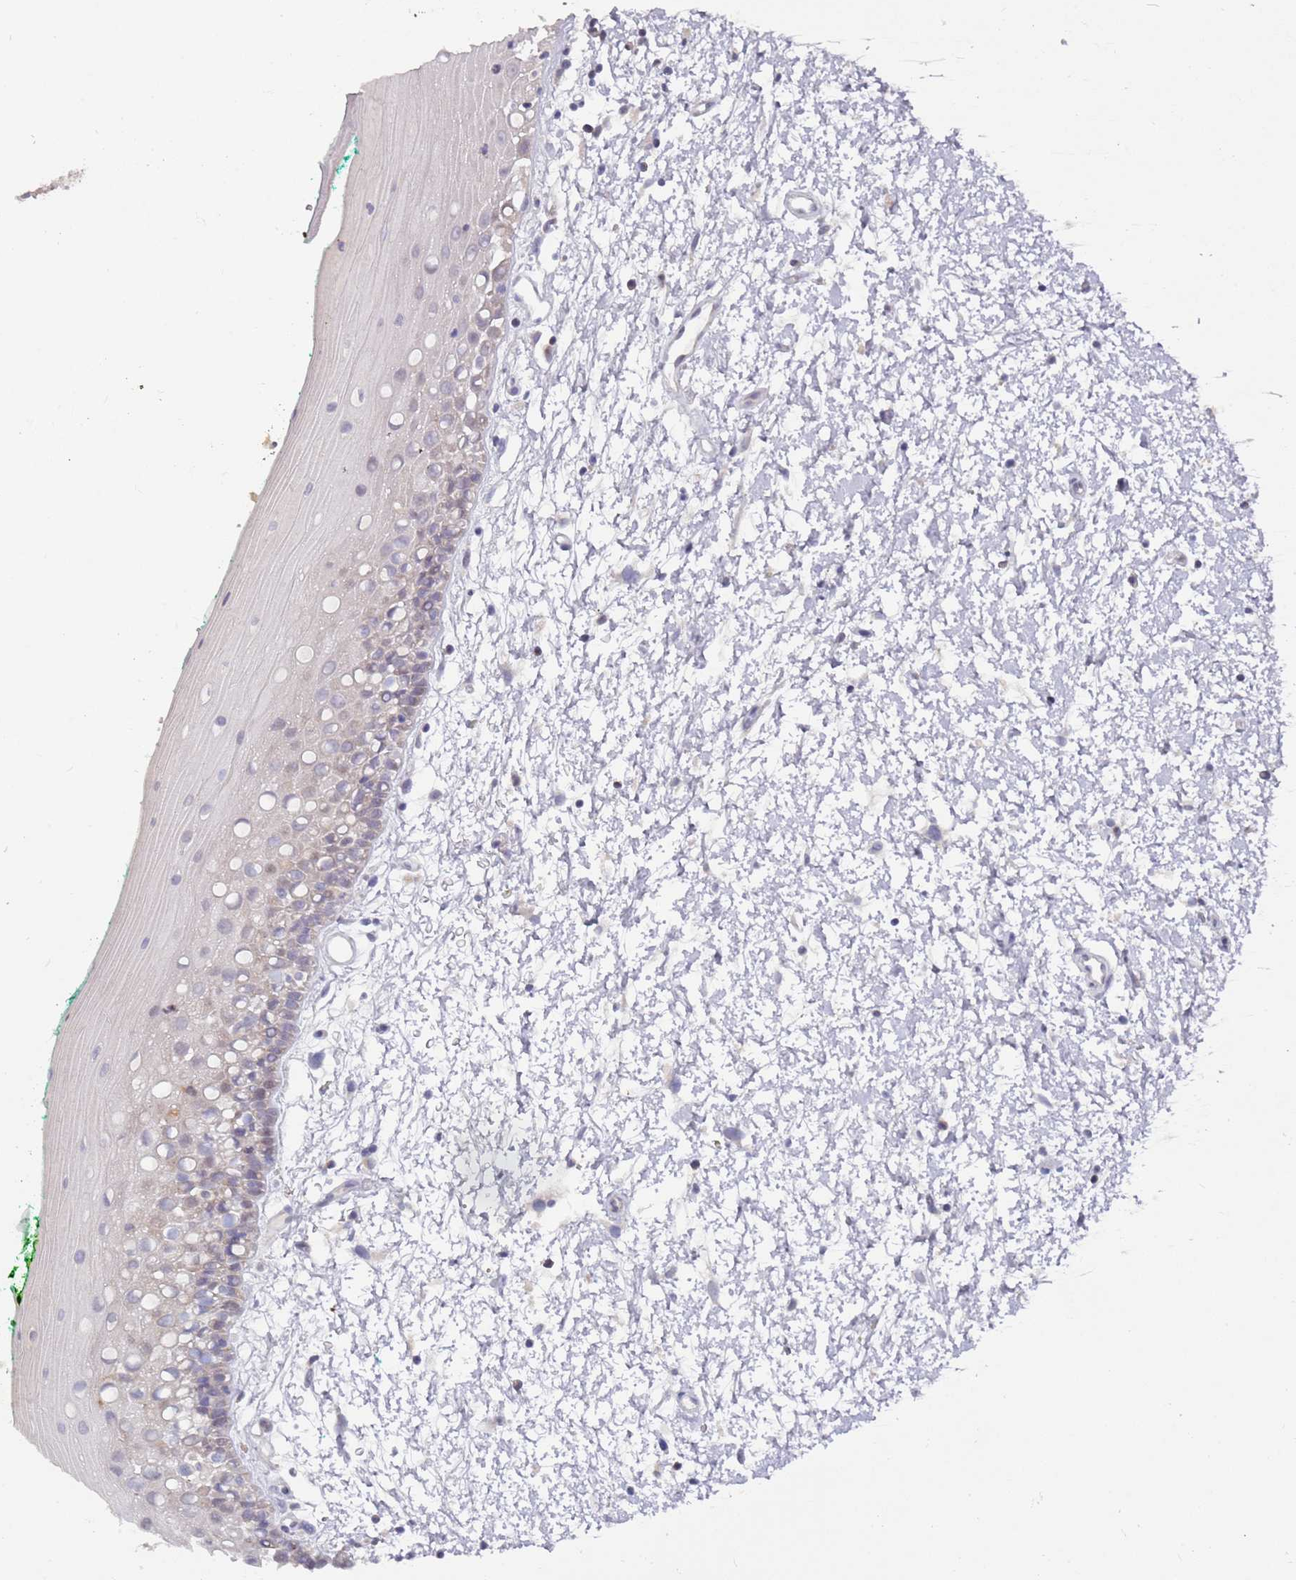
{"staining": {"intensity": "weak", "quantity": "25%-75%", "location": "cytoplasmic/membranous"}, "tissue": "oral mucosa", "cell_type": "Squamous epithelial cells", "image_type": "normal", "snomed": [{"axis": "morphology", "description": "Normal tissue, NOS"}, {"axis": "topography", "description": "Oral tissue"}], "caption": "This histopathology image displays immunohistochemistry (IHC) staining of benign oral mucosa, with low weak cytoplasmic/membranous expression in approximately 25%-75% of squamous epithelial cells.", "gene": "LACC1", "patient": {"sex": "female", "age": 70}}